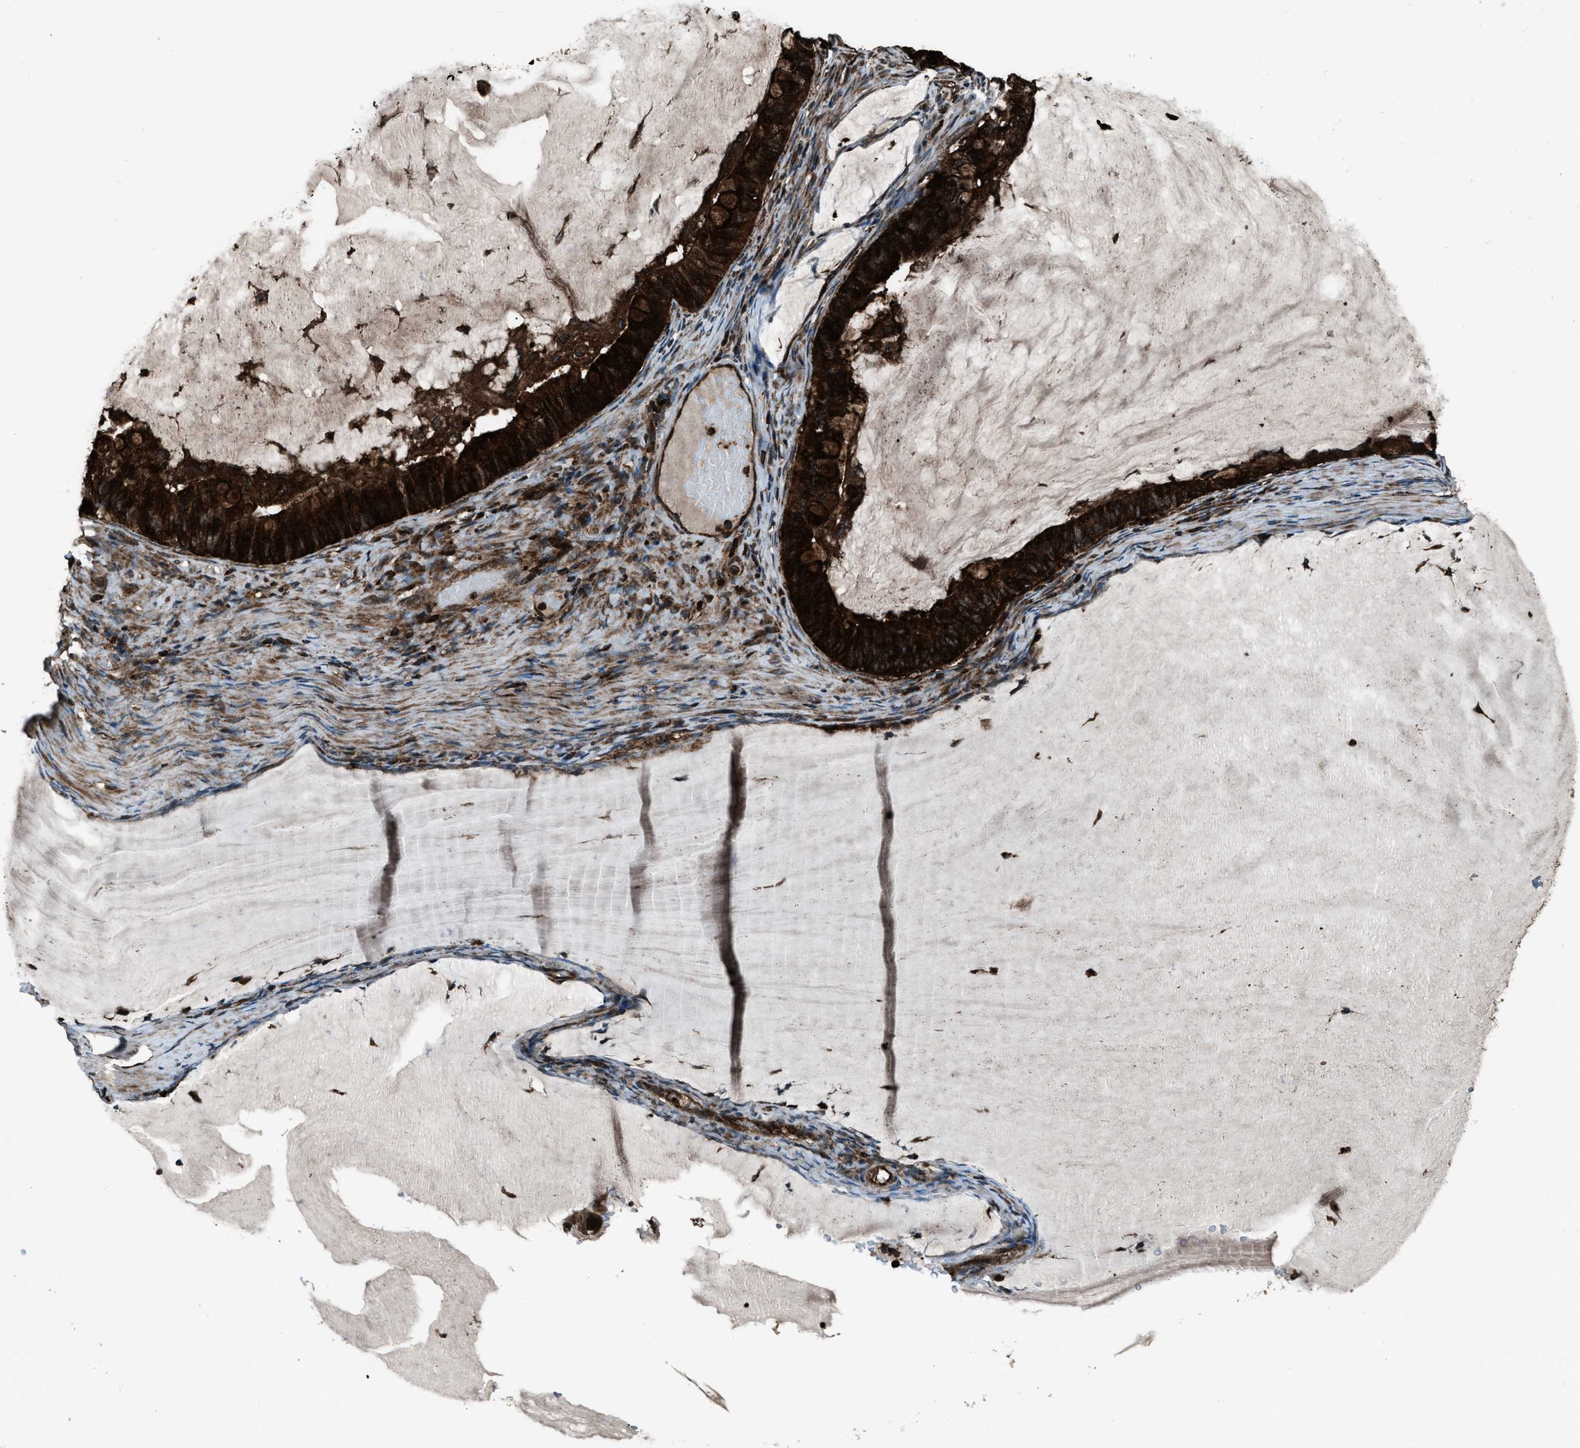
{"staining": {"intensity": "strong", "quantity": ">75%", "location": "cytoplasmic/membranous,nuclear"}, "tissue": "ovarian cancer", "cell_type": "Tumor cells", "image_type": "cancer", "snomed": [{"axis": "morphology", "description": "Cystadenocarcinoma, mucinous, NOS"}, {"axis": "topography", "description": "Ovary"}], "caption": "Mucinous cystadenocarcinoma (ovarian) was stained to show a protein in brown. There is high levels of strong cytoplasmic/membranous and nuclear staining in approximately >75% of tumor cells.", "gene": "SNX30", "patient": {"sex": "female", "age": 61}}